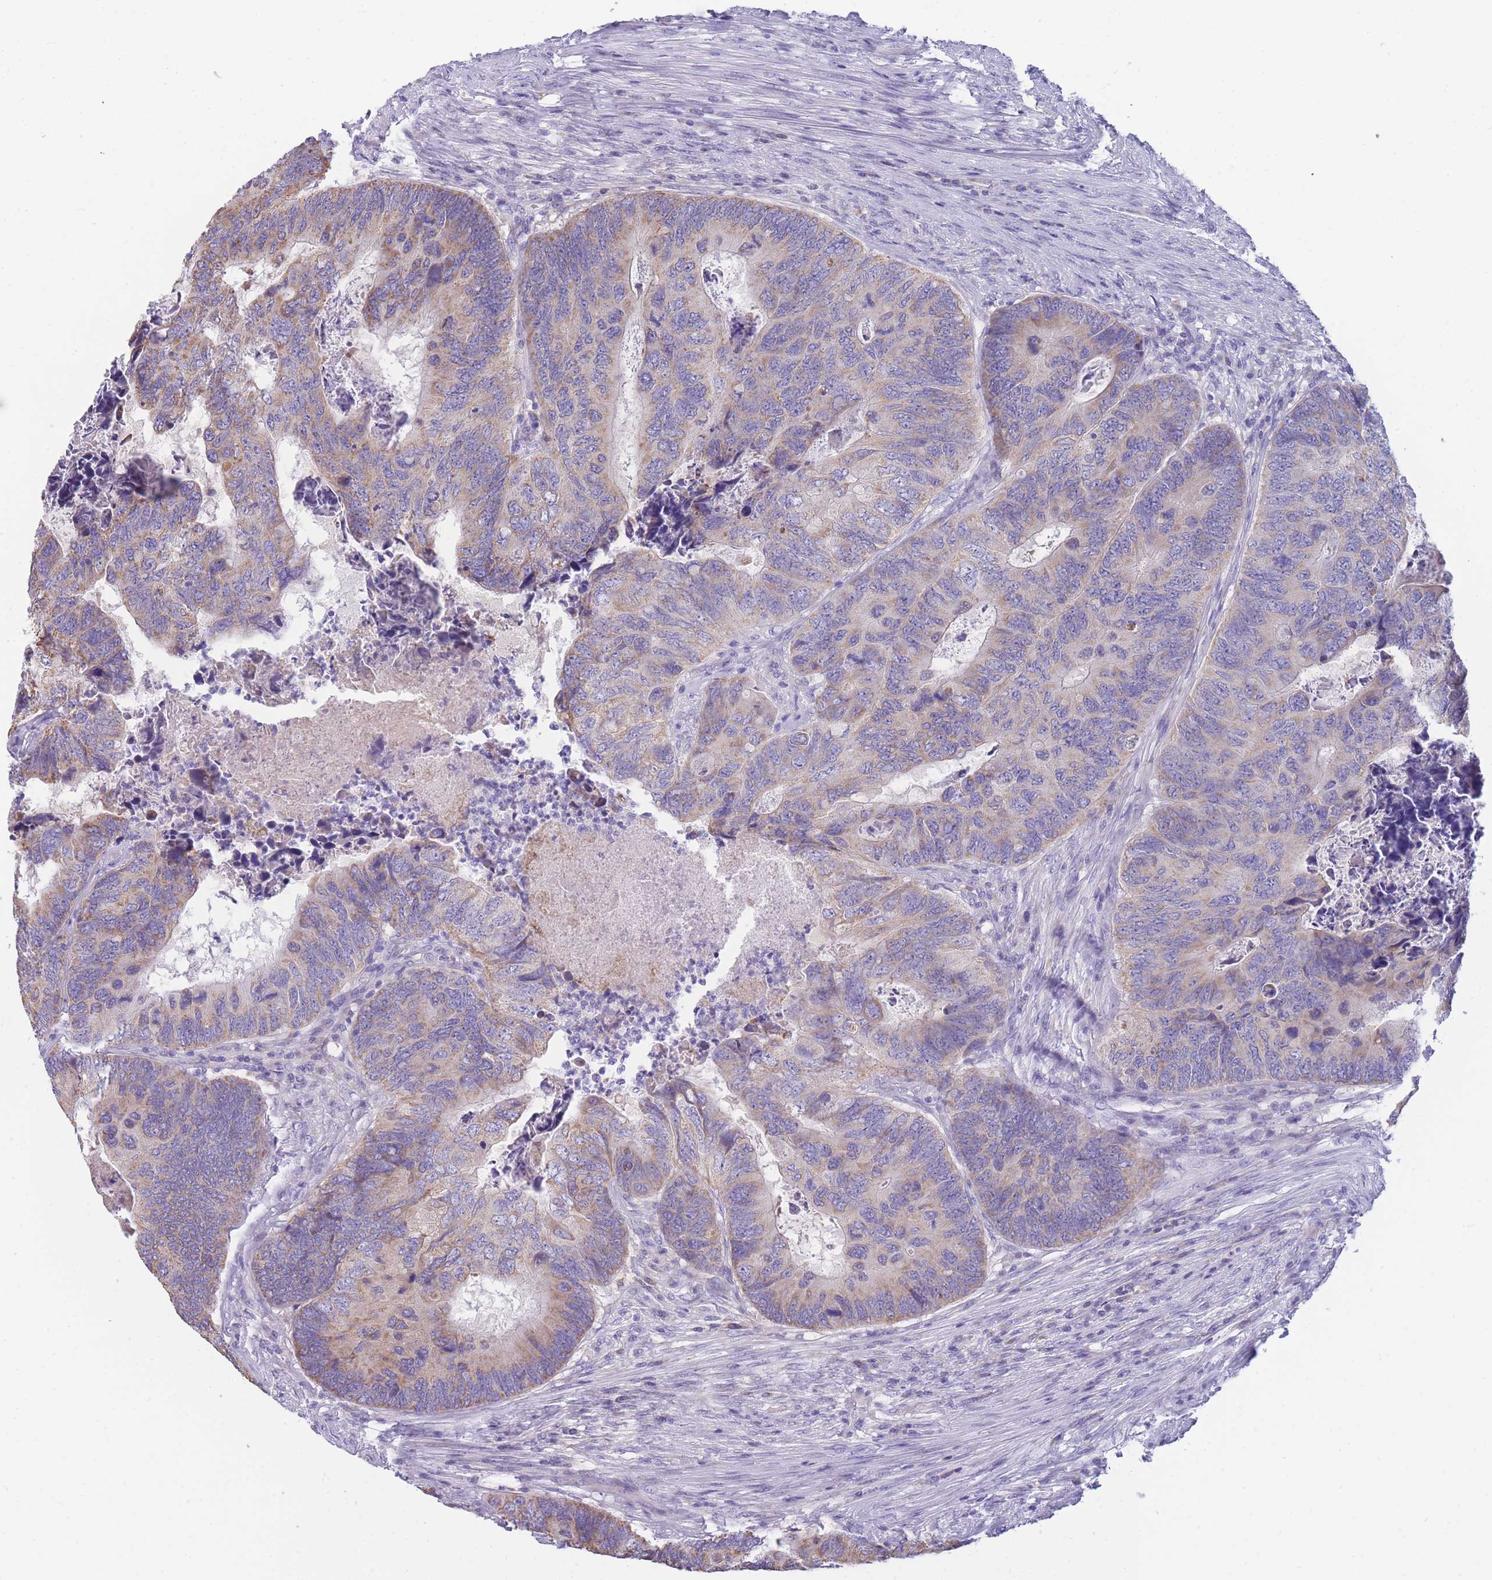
{"staining": {"intensity": "weak", "quantity": "25%-75%", "location": "cytoplasmic/membranous"}, "tissue": "colorectal cancer", "cell_type": "Tumor cells", "image_type": "cancer", "snomed": [{"axis": "morphology", "description": "Adenocarcinoma, NOS"}, {"axis": "topography", "description": "Colon"}], "caption": "Immunohistochemical staining of adenocarcinoma (colorectal) reveals weak cytoplasmic/membranous protein positivity in approximately 25%-75% of tumor cells.", "gene": "DHRS11", "patient": {"sex": "female", "age": 67}}